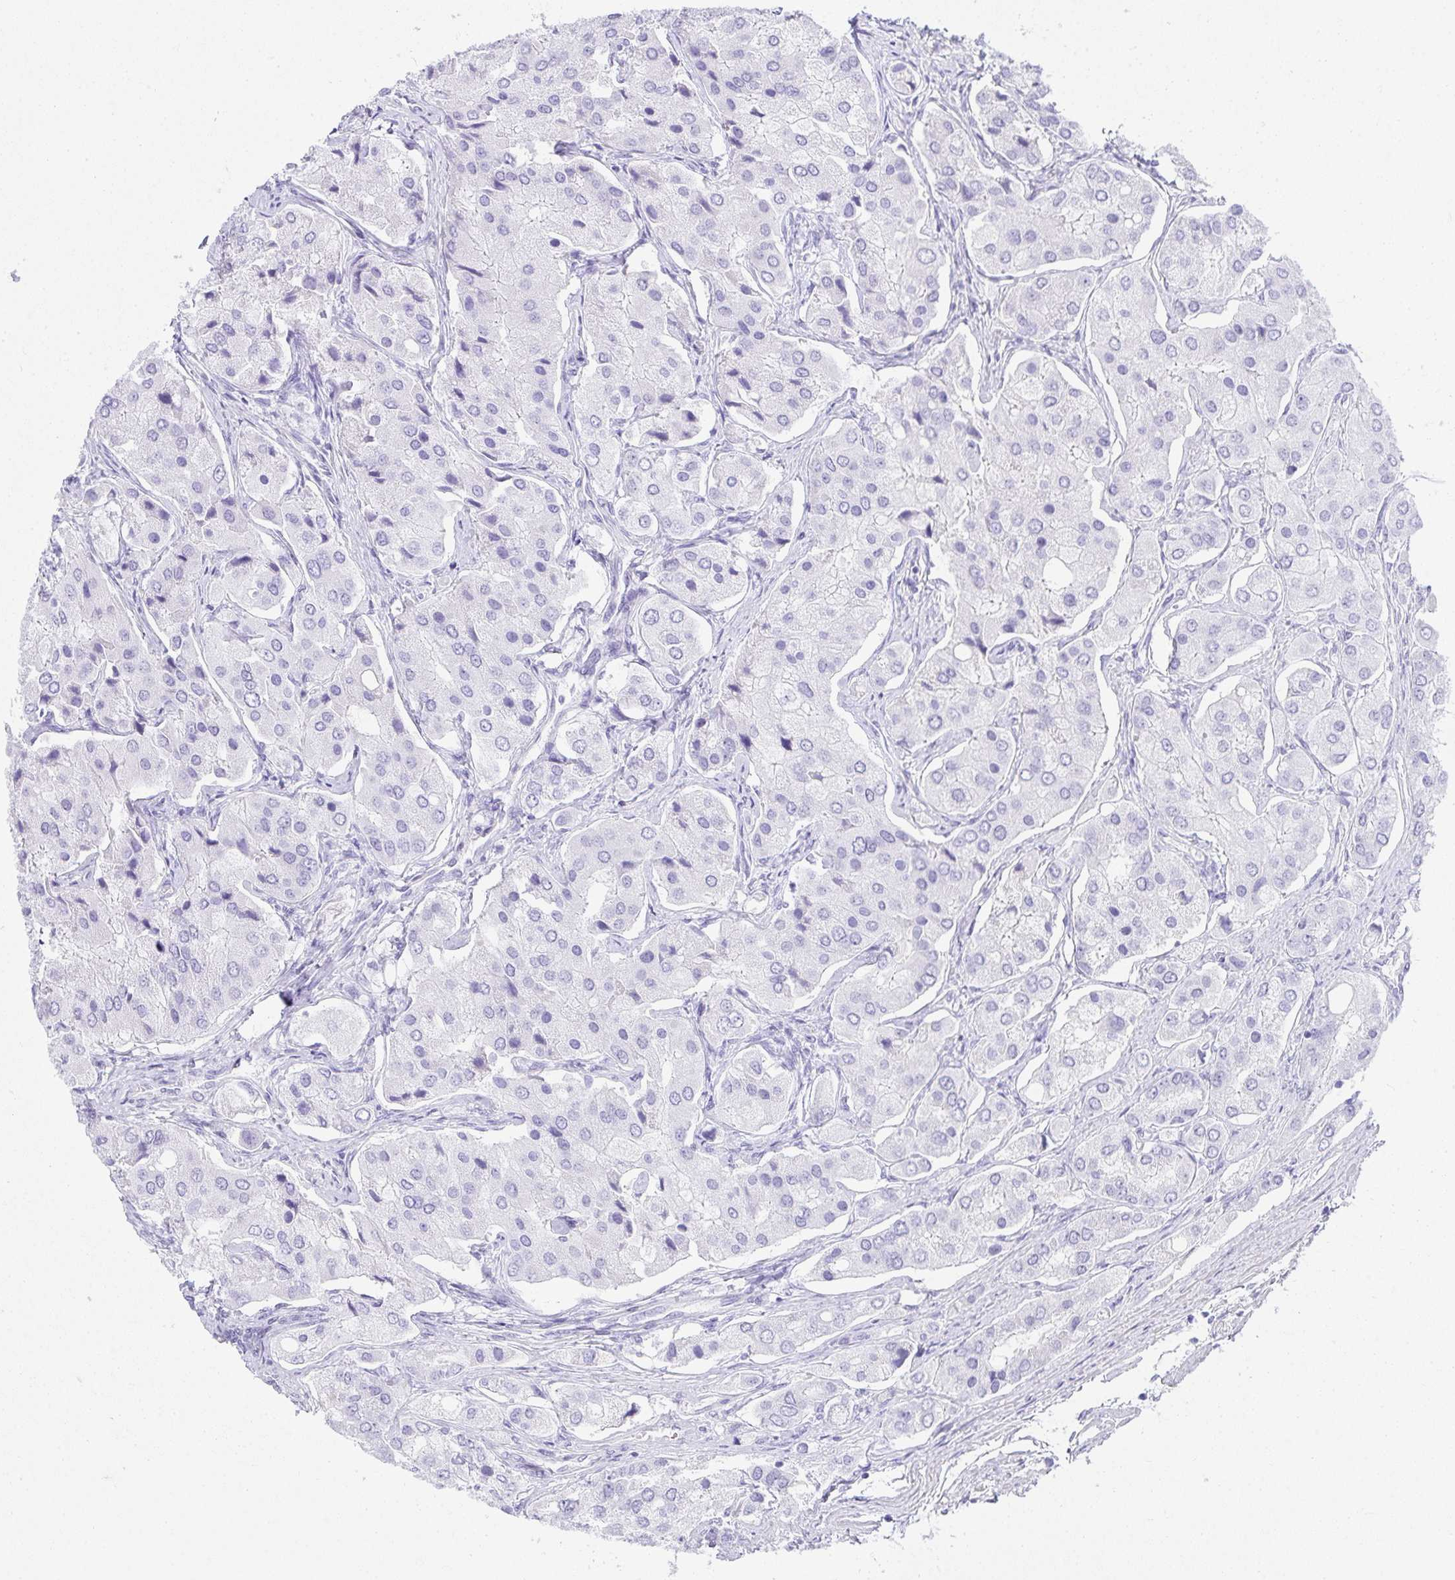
{"staining": {"intensity": "negative", "quantity": "none", "location": "none"}, "tissue": "prostate cancer", "cell_type": "Tumor cells", "image_type": "cancer", "snomed": [{"axis": "morphology", "description": "Adenocarcinoma, Low grade"}, {"axis": "topography", "description": "Prostate"}], "caption": "Tumor cells are negative for brown protein staining in adenocarcinoma (low-grade) (prostate). (Immunohistochemistry (ihc), brightfield microscopy, high magnification).", "gene": "CDADC1", "patient": {"sex": "male", "age": 69}}